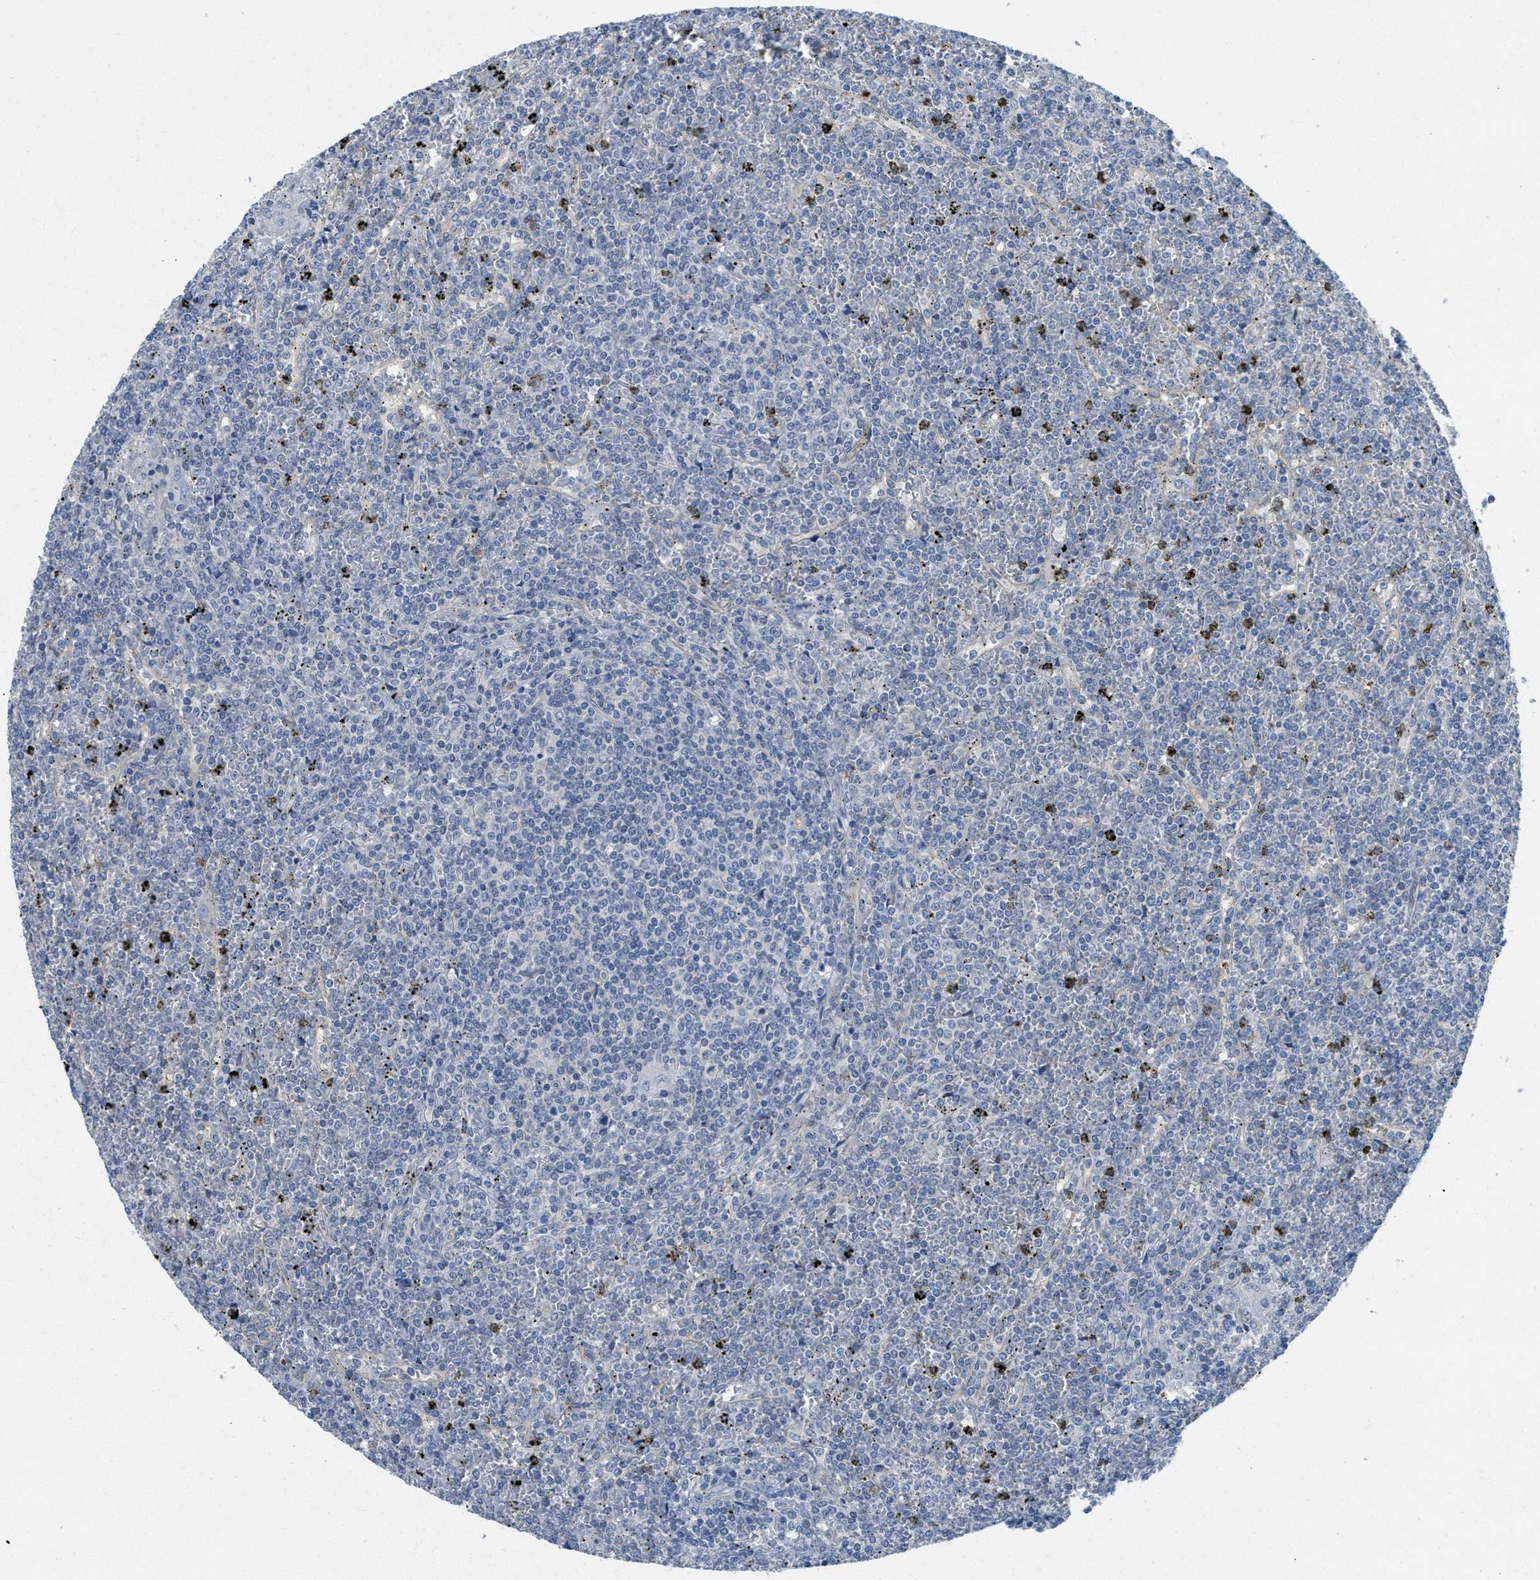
{"staining": {"intensity": "negative", "quantity": "none", "location": "none"}, "tissue": "lymphoma", "cell_type": "Tumor cells", "image_type": "cancer", "snomed": [{"axis": "morphology", "description": "Malignant lymphoma, non-Hodgkin's type, Low grade"}, {"axis": "topography", "description": "Spleen"}], "caption": "The IHC micrograph has no significant positivity in tumor cells of lymphoma tissue.", "gene": "ZFYVE9", "patient": {"sex": "female", "age": 19}}